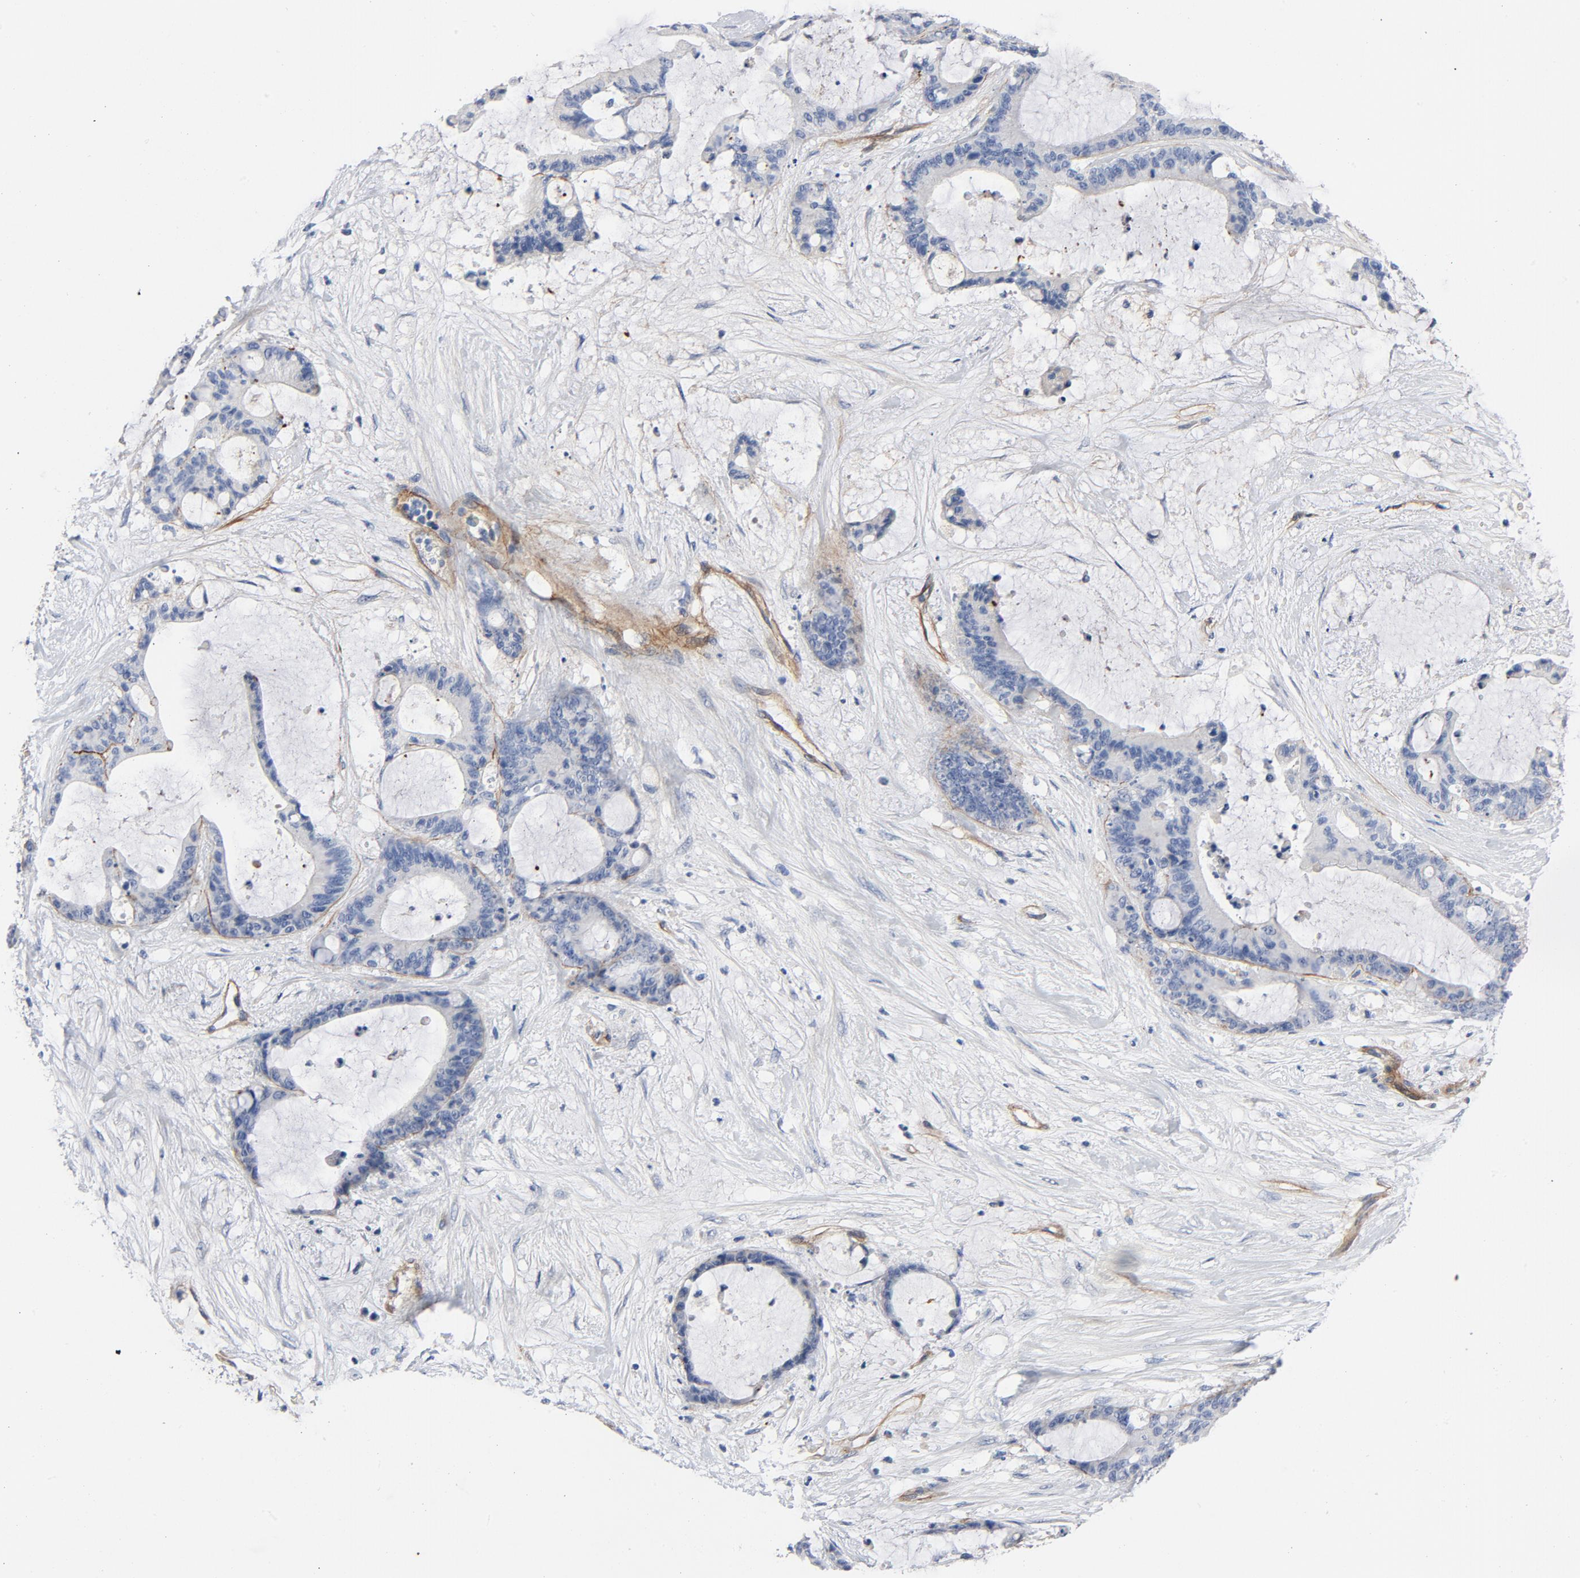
{"staining": {"intensity": "negative", "quantity": "none", "location": "none"}, "tissue": "liver cancer", "cell_type": "Tumor cells", "image_type": "cancer", "snomed": [{"axis": "morphology", "description": "Cholangiocarcinoma"}, {"axis": "topography", "description": "Liver"}], "caption": "This is an immunohistochemistry micrograph of human liver cholangiocarcinoma. There is no staining in tumor cells.", "gene": "LAMC1", "patient": {"sex": "female", "age": 73}}